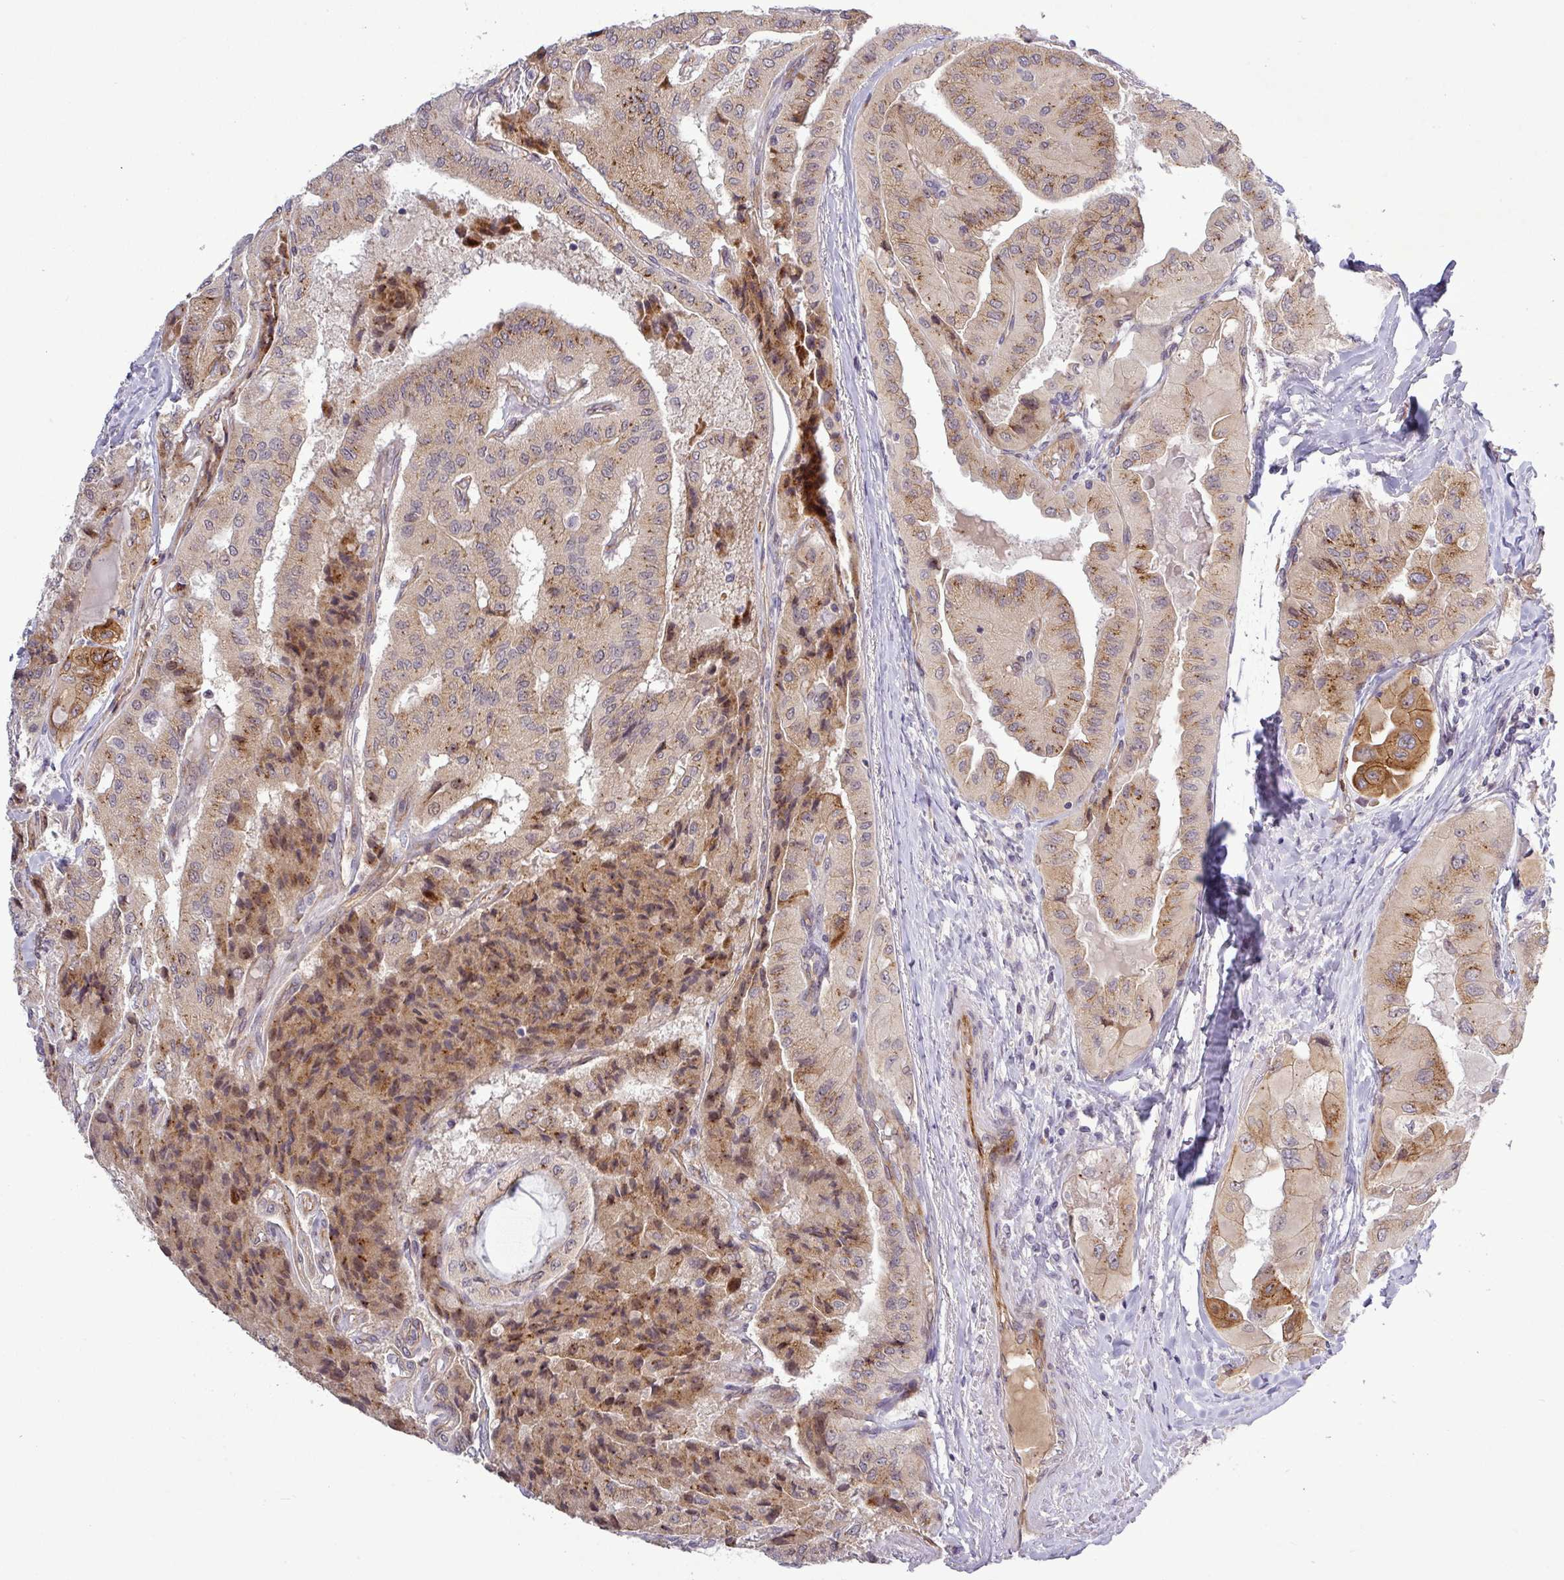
{"staining": {"intensity": "moderate", "quantity": "25%-75%", "location": "cytoplasmic/membranous,nuclear"}, "tissue": "thyroid cancer", "cell_type": "Tumor cells", "image_type": "cancer", "snomed": [{"axis": "morphology", "description": "Normal tissue, NOS"}, {"axis": "morphology", "description": "Papillary adenocarcinoma, NOS"}, {"axis": "topography", "description": "Thyroid gland"}], "caption": "This is an image of immunohistochemistry (IHC) staining of thyroid papillary adenocarcinoma, which shows moderate positivity in the cytoplasmic/membranous and nuclear of tumor cells.", "gene": "PCDH1", "patient": {"sex": "female", "age": 59}}